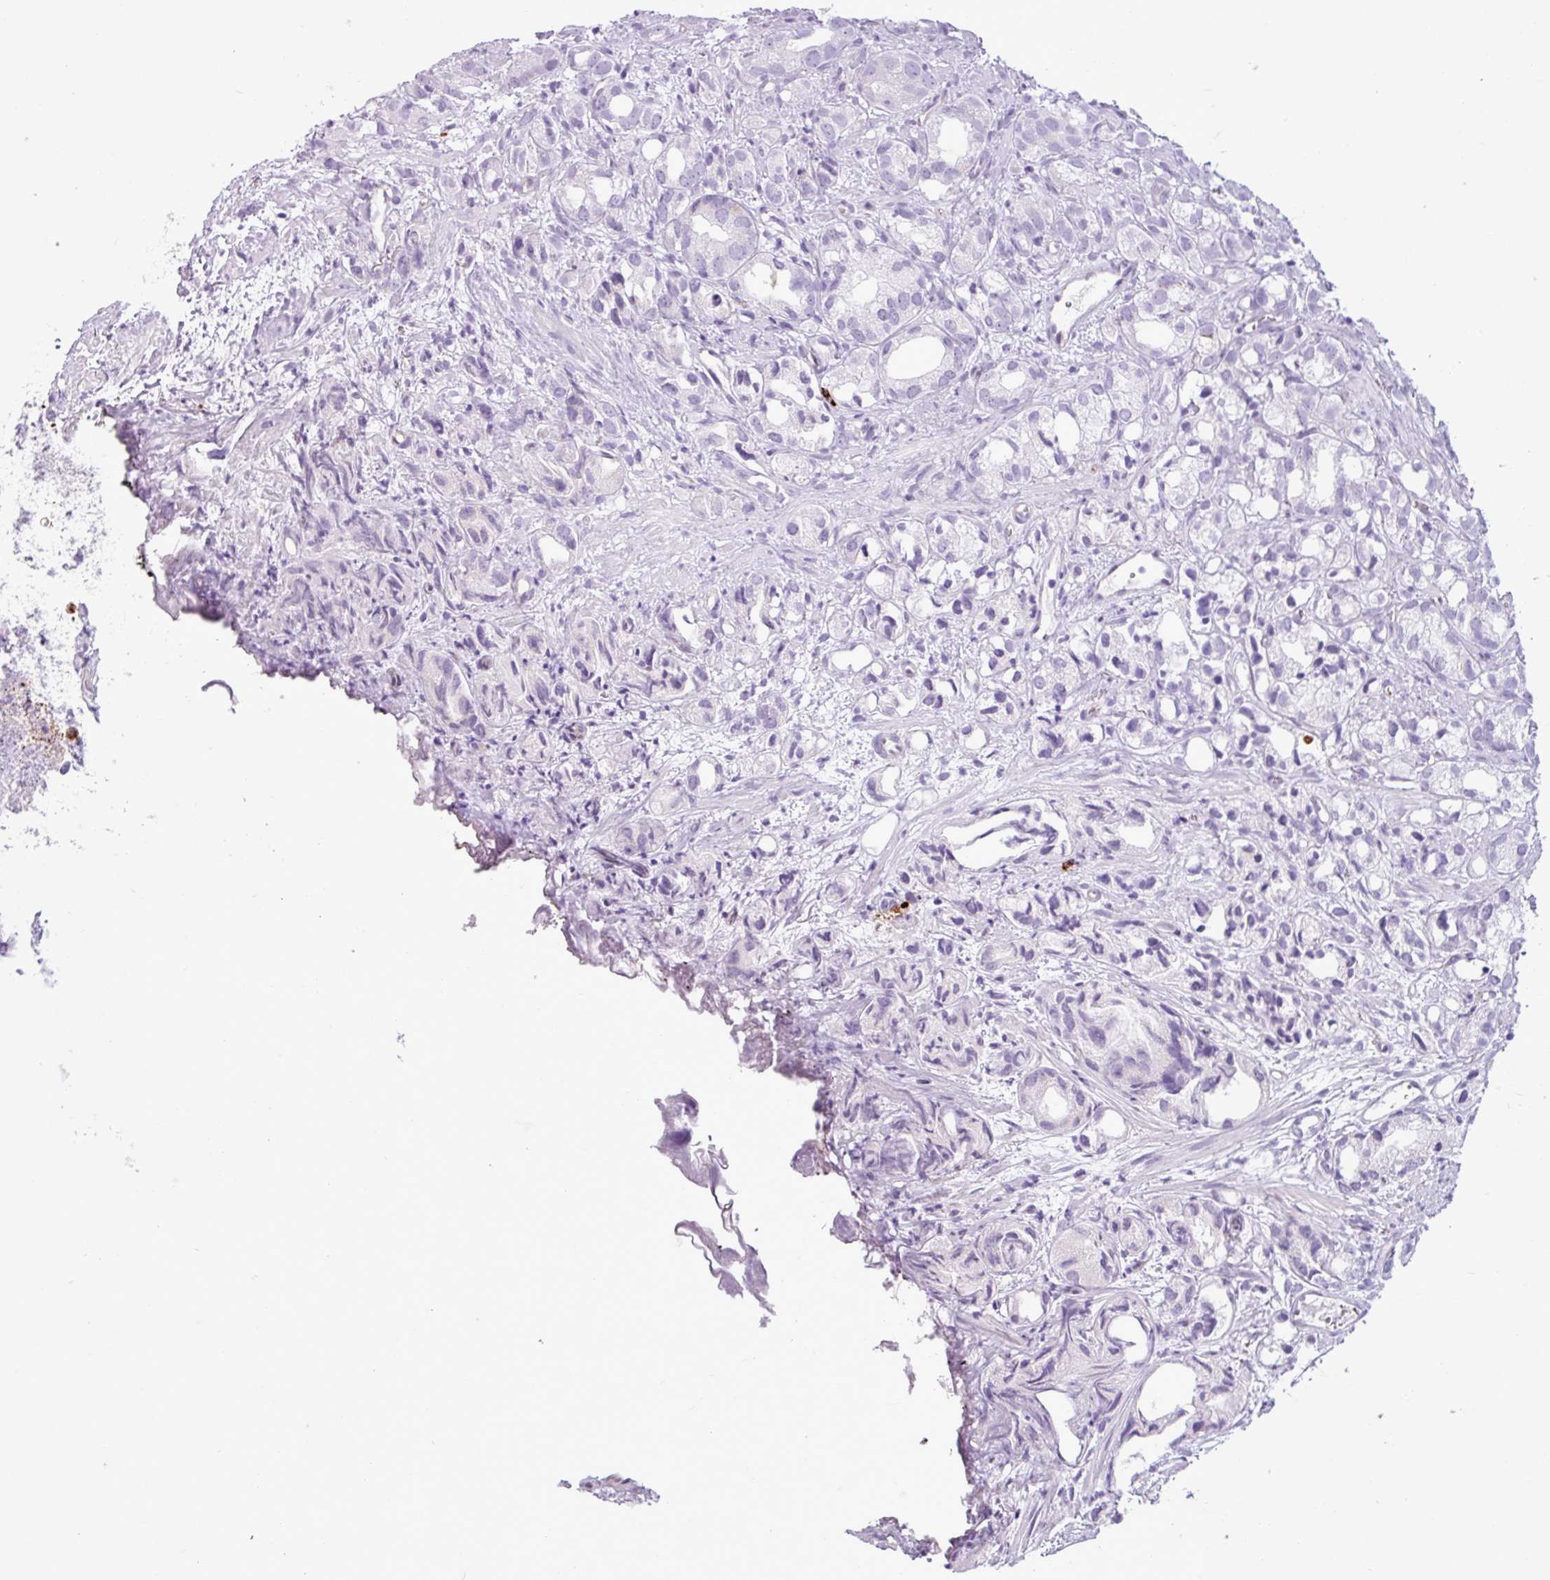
{"staining": {"intensity": "negative", "quantity": "none", "location": "none"}, "tissue": "prostate cancer", "cell_type": "Tumor cells", "image_type": "cancer", "snomed": [{"axis": "morphology", "description": "Adenocarcinoma, High grade"}, {"axis": "topography", "description": "Prostate"}], "caption": "An immunohistochemistry (IHC) photomicrograph of high-grade adenocarcinoma (prostate) is shown. There is no staining in tumor cells of high-grade adenocarcinoma (prostate). (DAB immunohistochemistry (IHC) with hematoxylin counter stain).", "gene": "TMEM178A", "patient": {"sex": "male", "age": 82}}